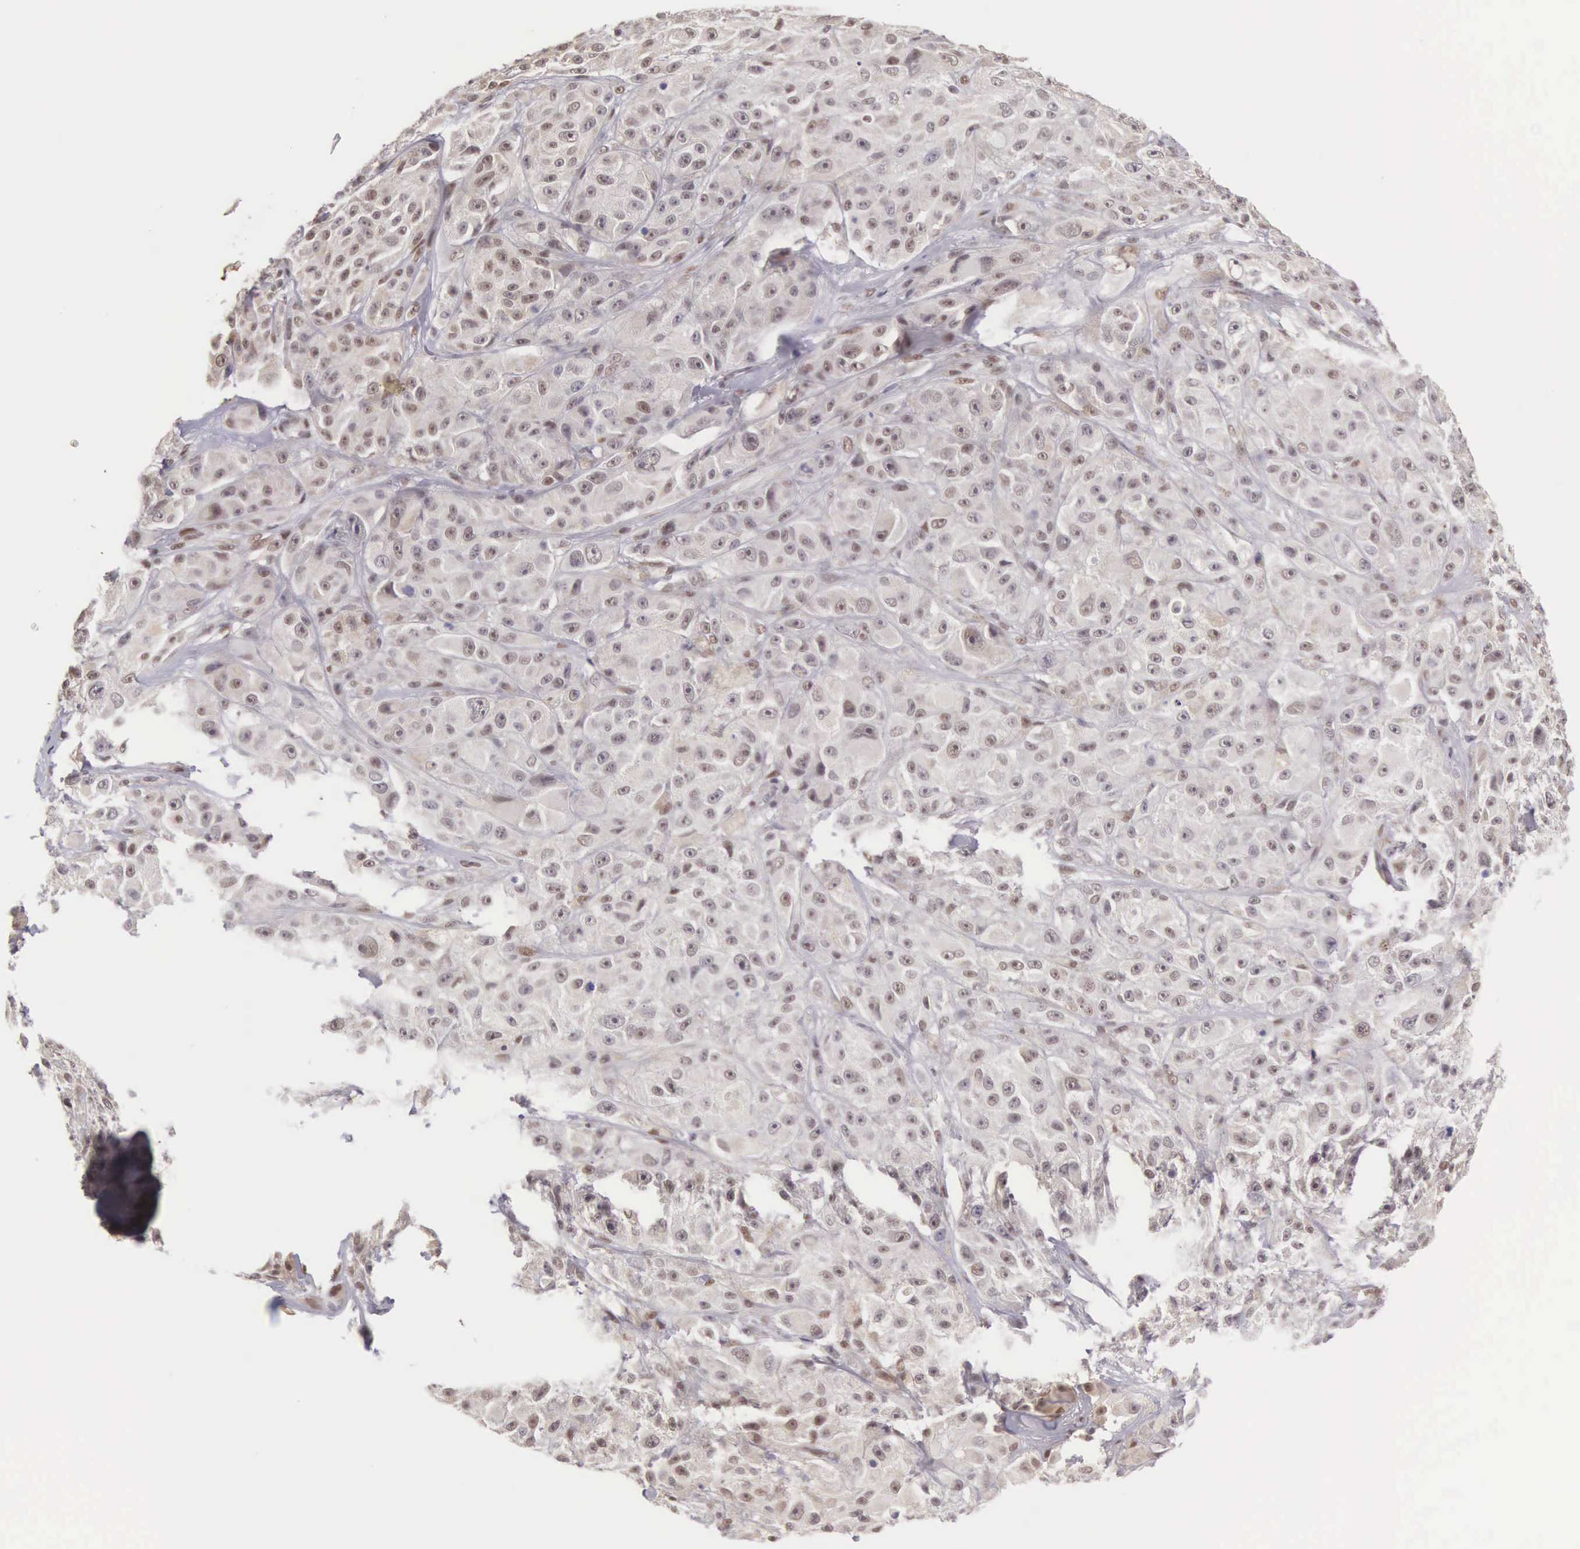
{"staining": {"intensity": "weak", "quantity": "25%-75%", "location": "nuclear"}, "tissue": "melanoma", "cell_type": "Tumor cells", "image_type": "cancer", "snomed": [{"axis": "morphology", "description": "Malignant melanoma, NOS"}, {"axis": "topography", "description": "Skin"}], "caption": "Malignant melanoma was stained to show a protein in brown. There is low levels of weak nuclear expression in approximately 25%-75% of tumor cells. Using DAB (brown) and hematoxylin (blue) stains, captured at high magnification using brightfield microscopy.", "gene": "CCDC117", "patient": {"sex": "male", "age": 56}}